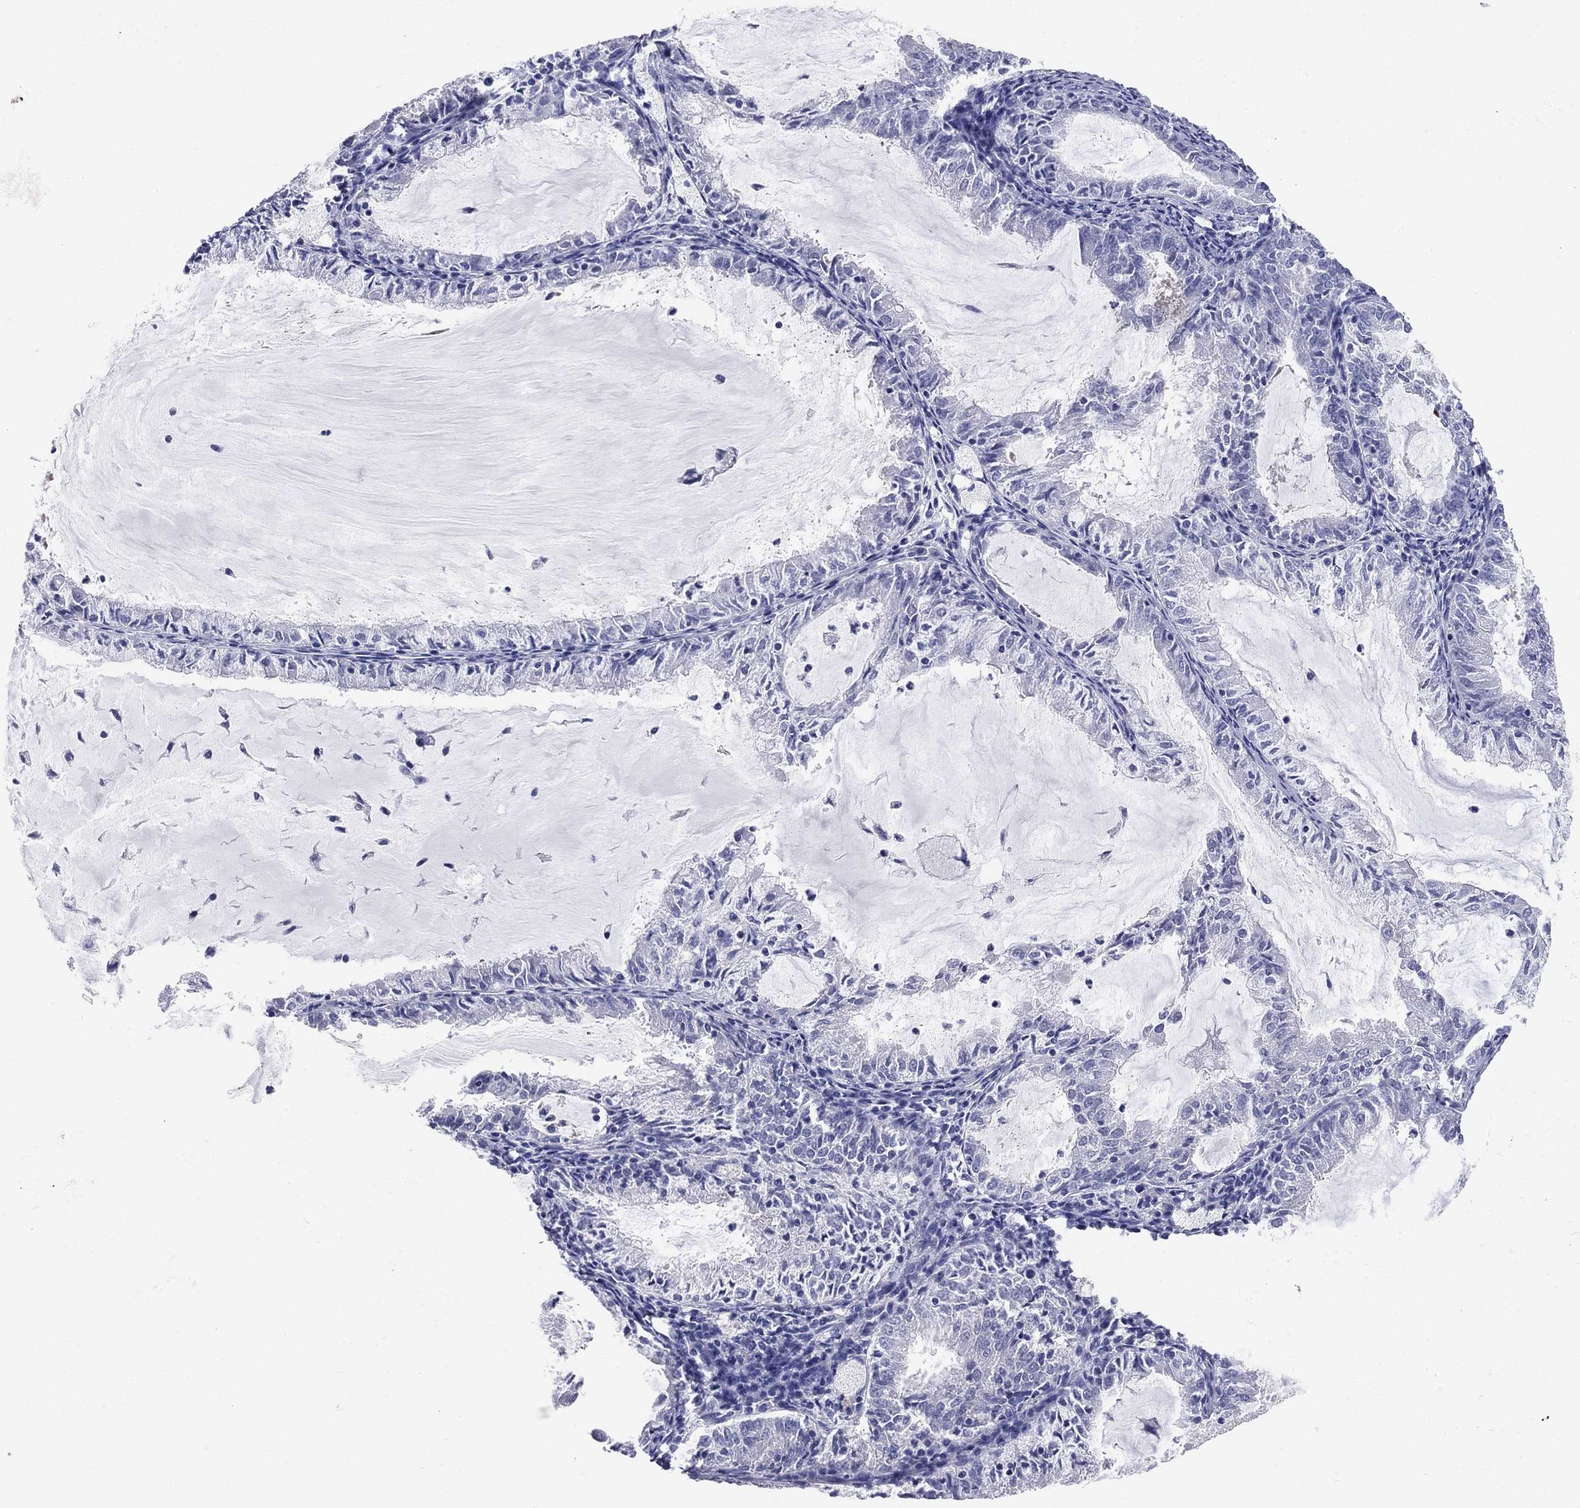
{"staining": {"intensity": "negative", "quantity": "none", "location": "none"}, "tissue": "endometrial cancer", "cell_type": "Tumor cells", "image_type": "cancer", "snomed": [{"axis": "morphology", "description": "Adenocarcinoma, NOS"}, {"axis": "topography", "description": "Endometrium"}], "caption": "Immunohistochemical staining of human endometrial cancer (adenocarcinoma) demonstrates no significant staining in tumor cells.", "gene": "AOX1", "patient": {"sex": "female", "age": 57}}